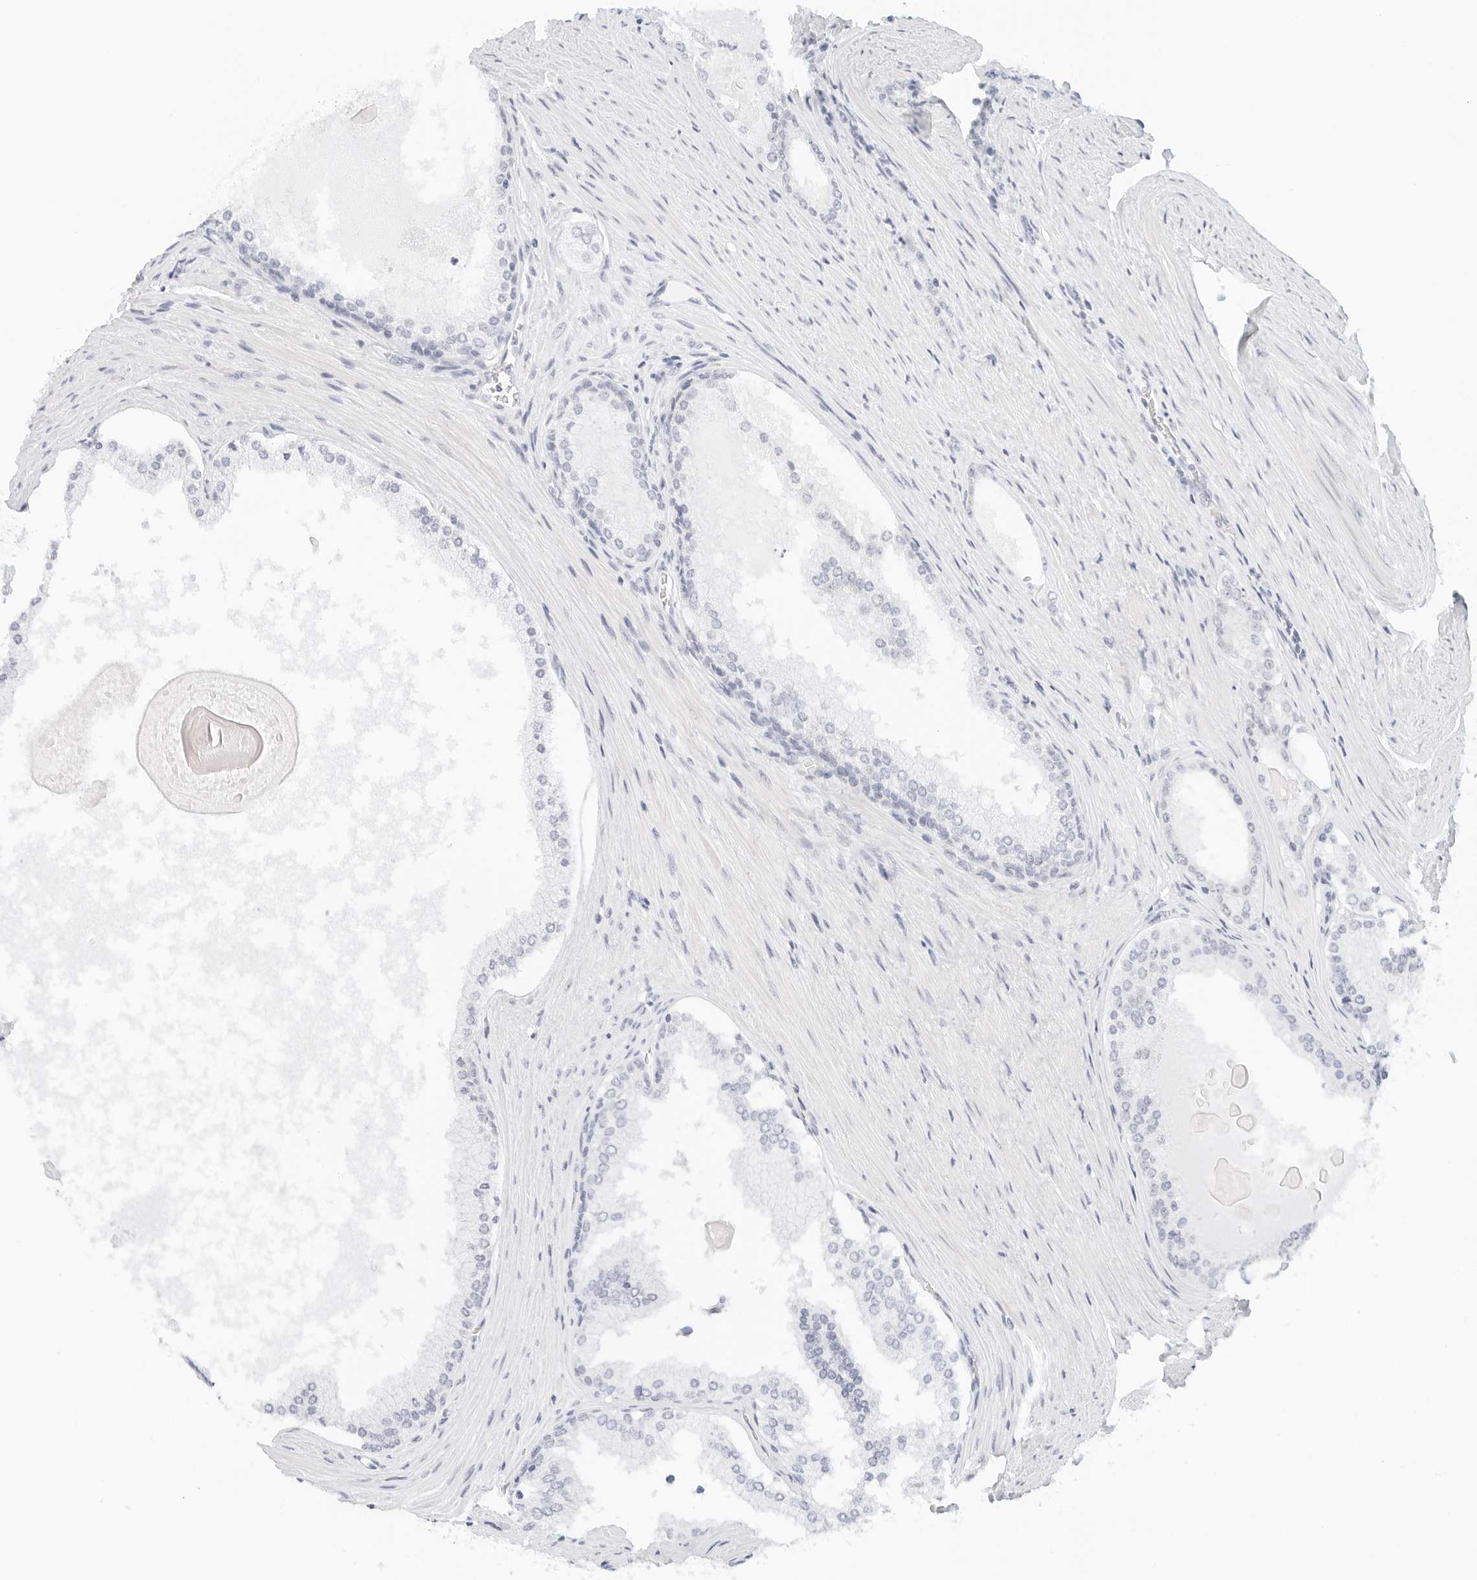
{"staining": {"intensity": "negative", "quantity": "none", "location": "none"}, "tissue": "prostate cancer", "cell_type": "Tumor cells", "image_type": "cancer", "snomed": [{"axis": "morphology", "description": "Adenocarcinoma, High grade"}, {"axis": "topography", "description": "Prostate"}], "caption": "The histopathology image demonstrates no staining of tumor cells in prostate cancer (high-grade adenocarcinoma).", "gene": "CD22", "patient": {"sex": "male", "age": 60}}